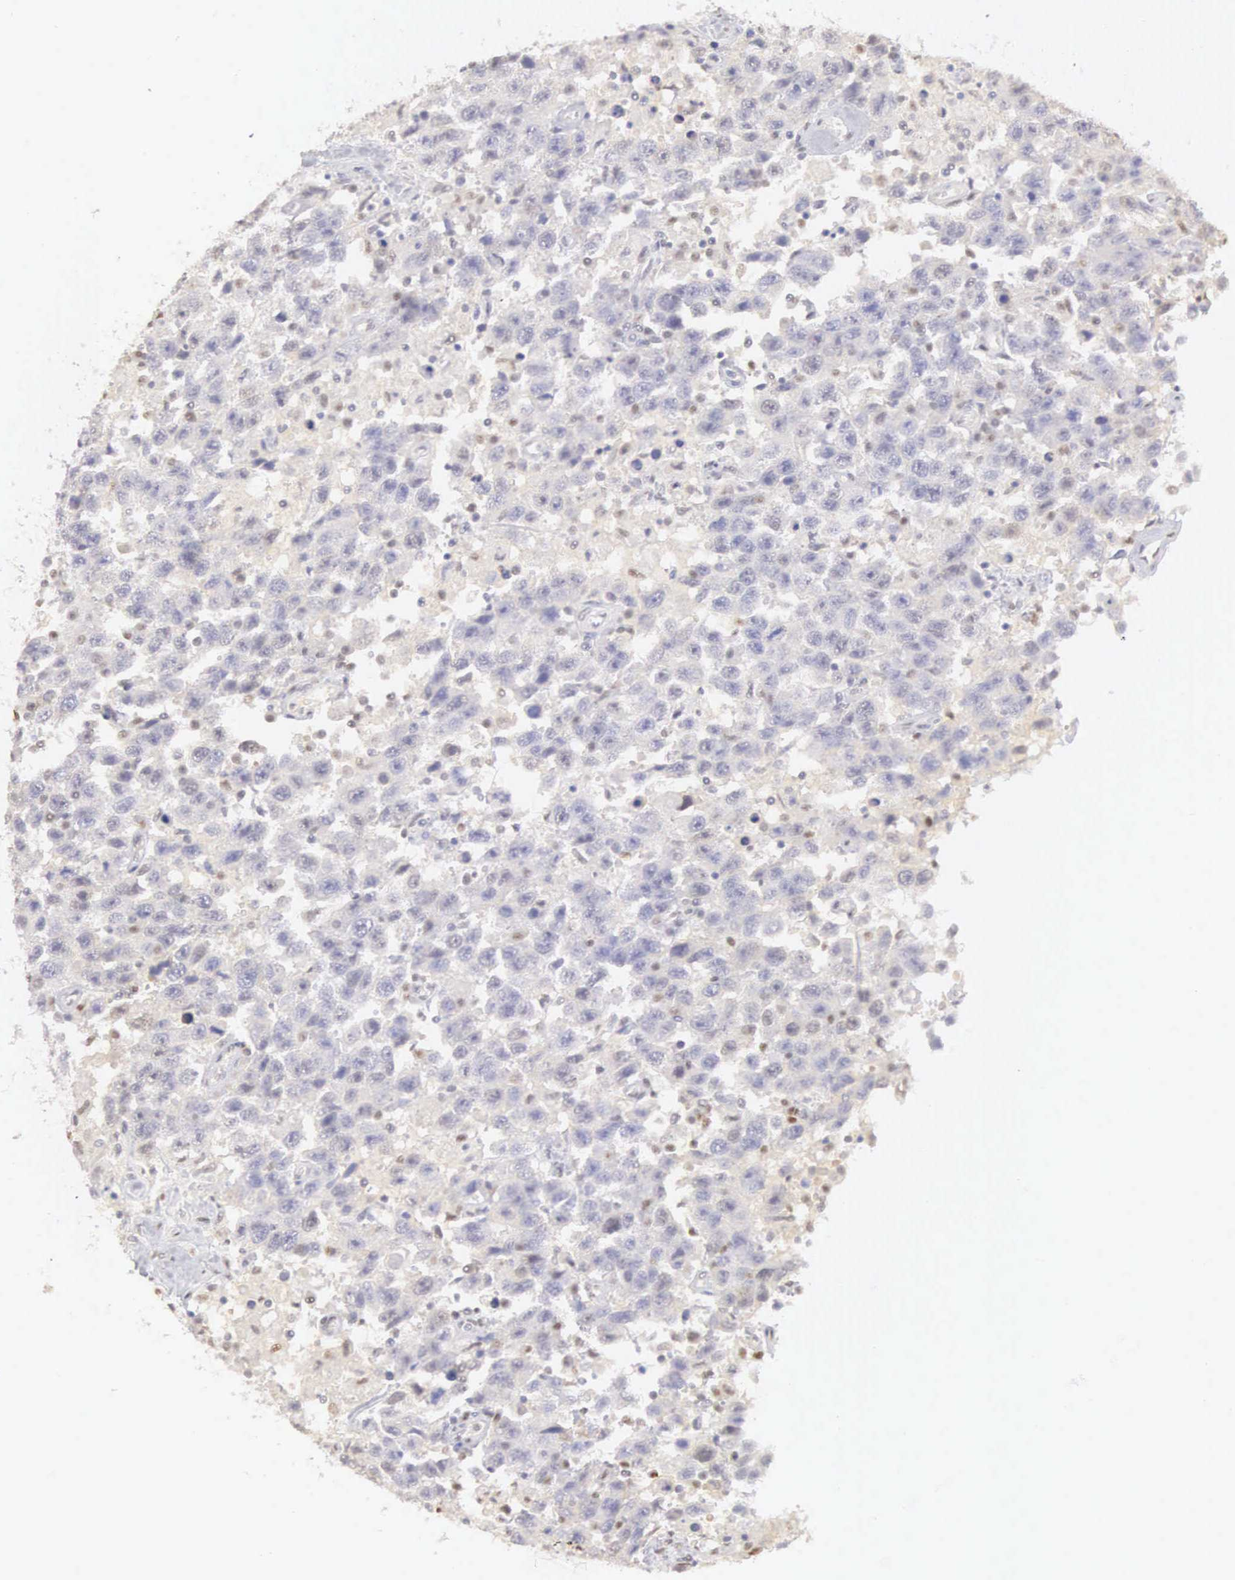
{"staining": {"intensity": "negative", "quantity": "none", "location": "none"}, "tissue": "testis cancer", "cell_type": "Tumor cells", "image_type": "cancer", "snomed": [{"axis": "morphology", "description": "Seminoma, NOS"}, {"axis": "topography", "description": "Testis"}], "caption": "Tumor cells show no significant positivity in testis cancer.", "gene": "UBA1", "patient": {"sex": "male", "age": 41}}